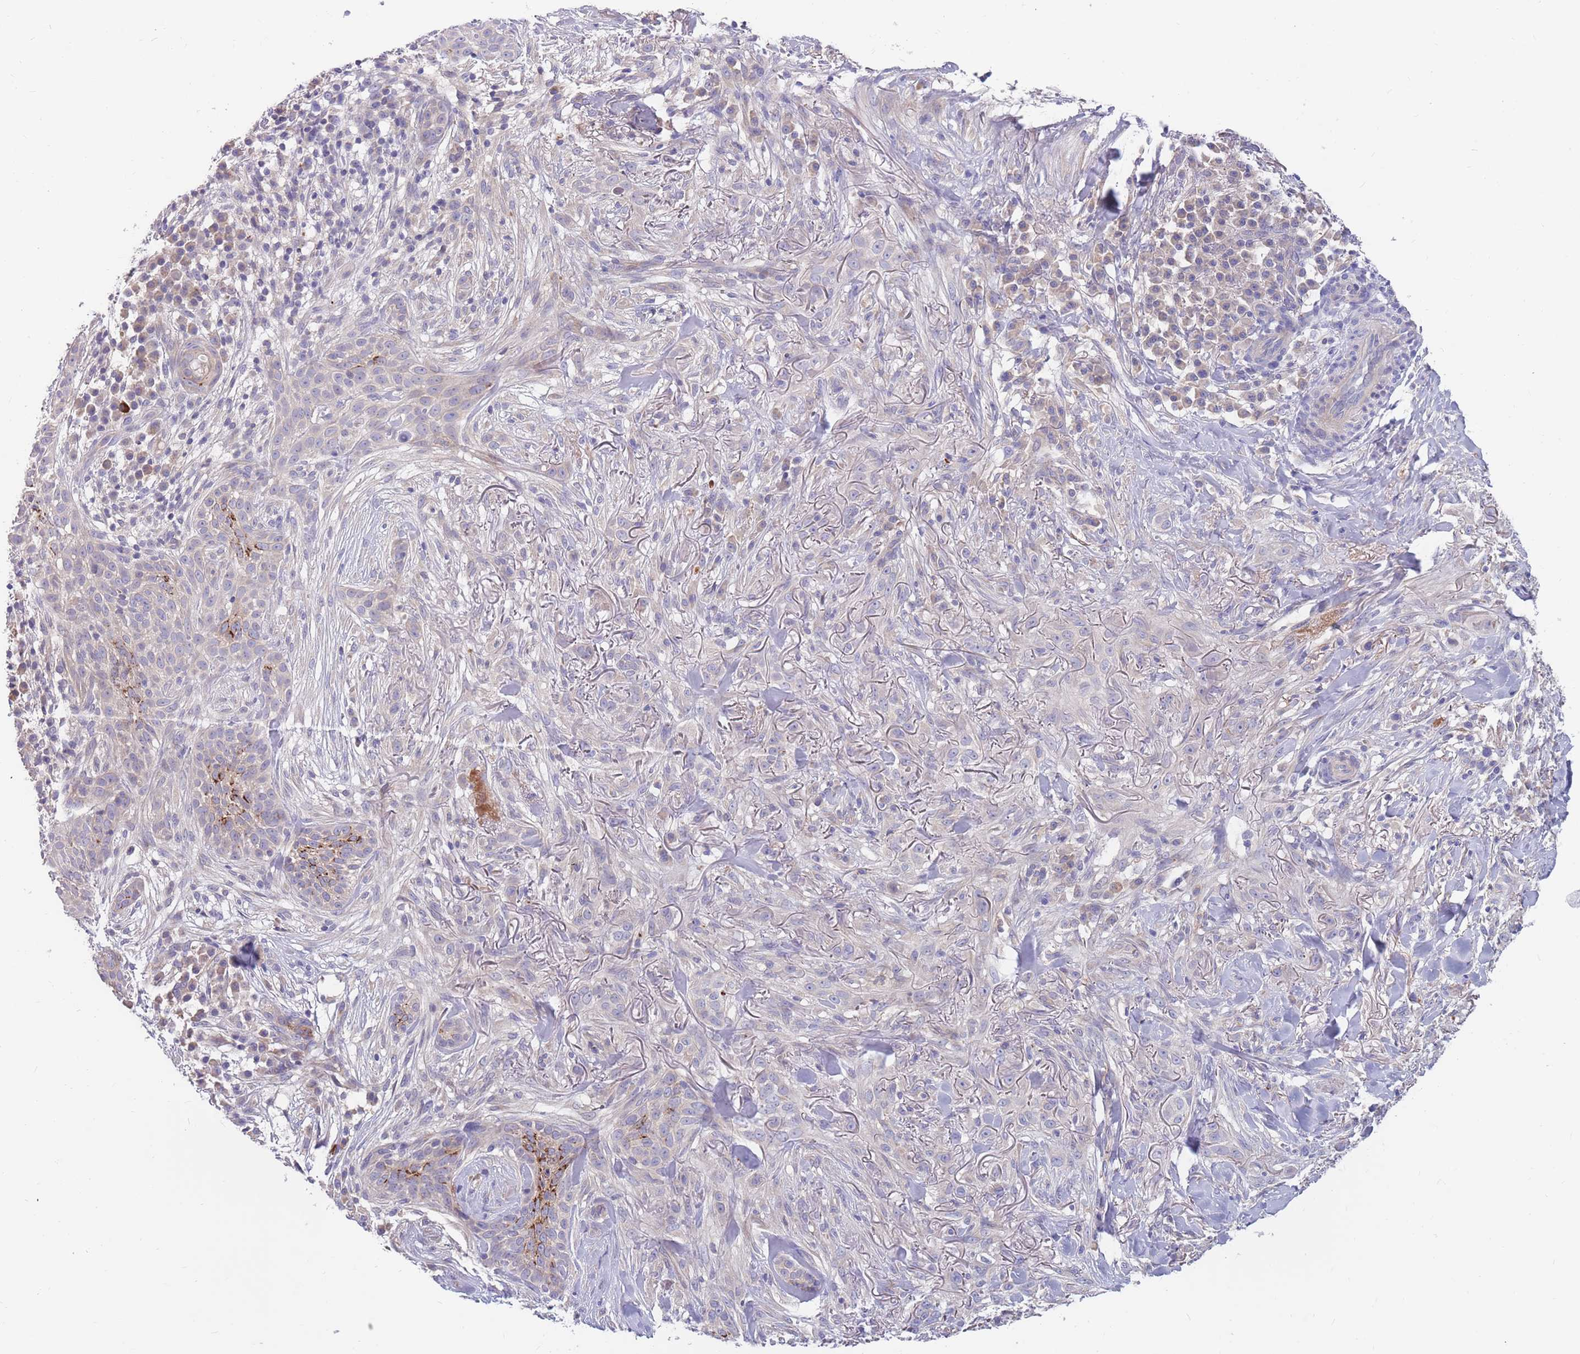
{"staining": {"intensity": "negative", "quantity": "none", "location": "none"}, "tissue": "skin cancer", "cell_type": "Tumor cells", "image_type": "cancer", "snomed": [{"axis": "morphology", "description": "Basal cell carcinoma"}, {"axis": "topography", "description": "Skin"}], "caption": "High power microscopy micrograph of an immunohistochemistry (IHC) photomicrograph of skin basal cell carcinoma, revealing no significant staining in tumor cells.", "gene": "BORCS5", "patient": {"sex": "male", "age": 72}}